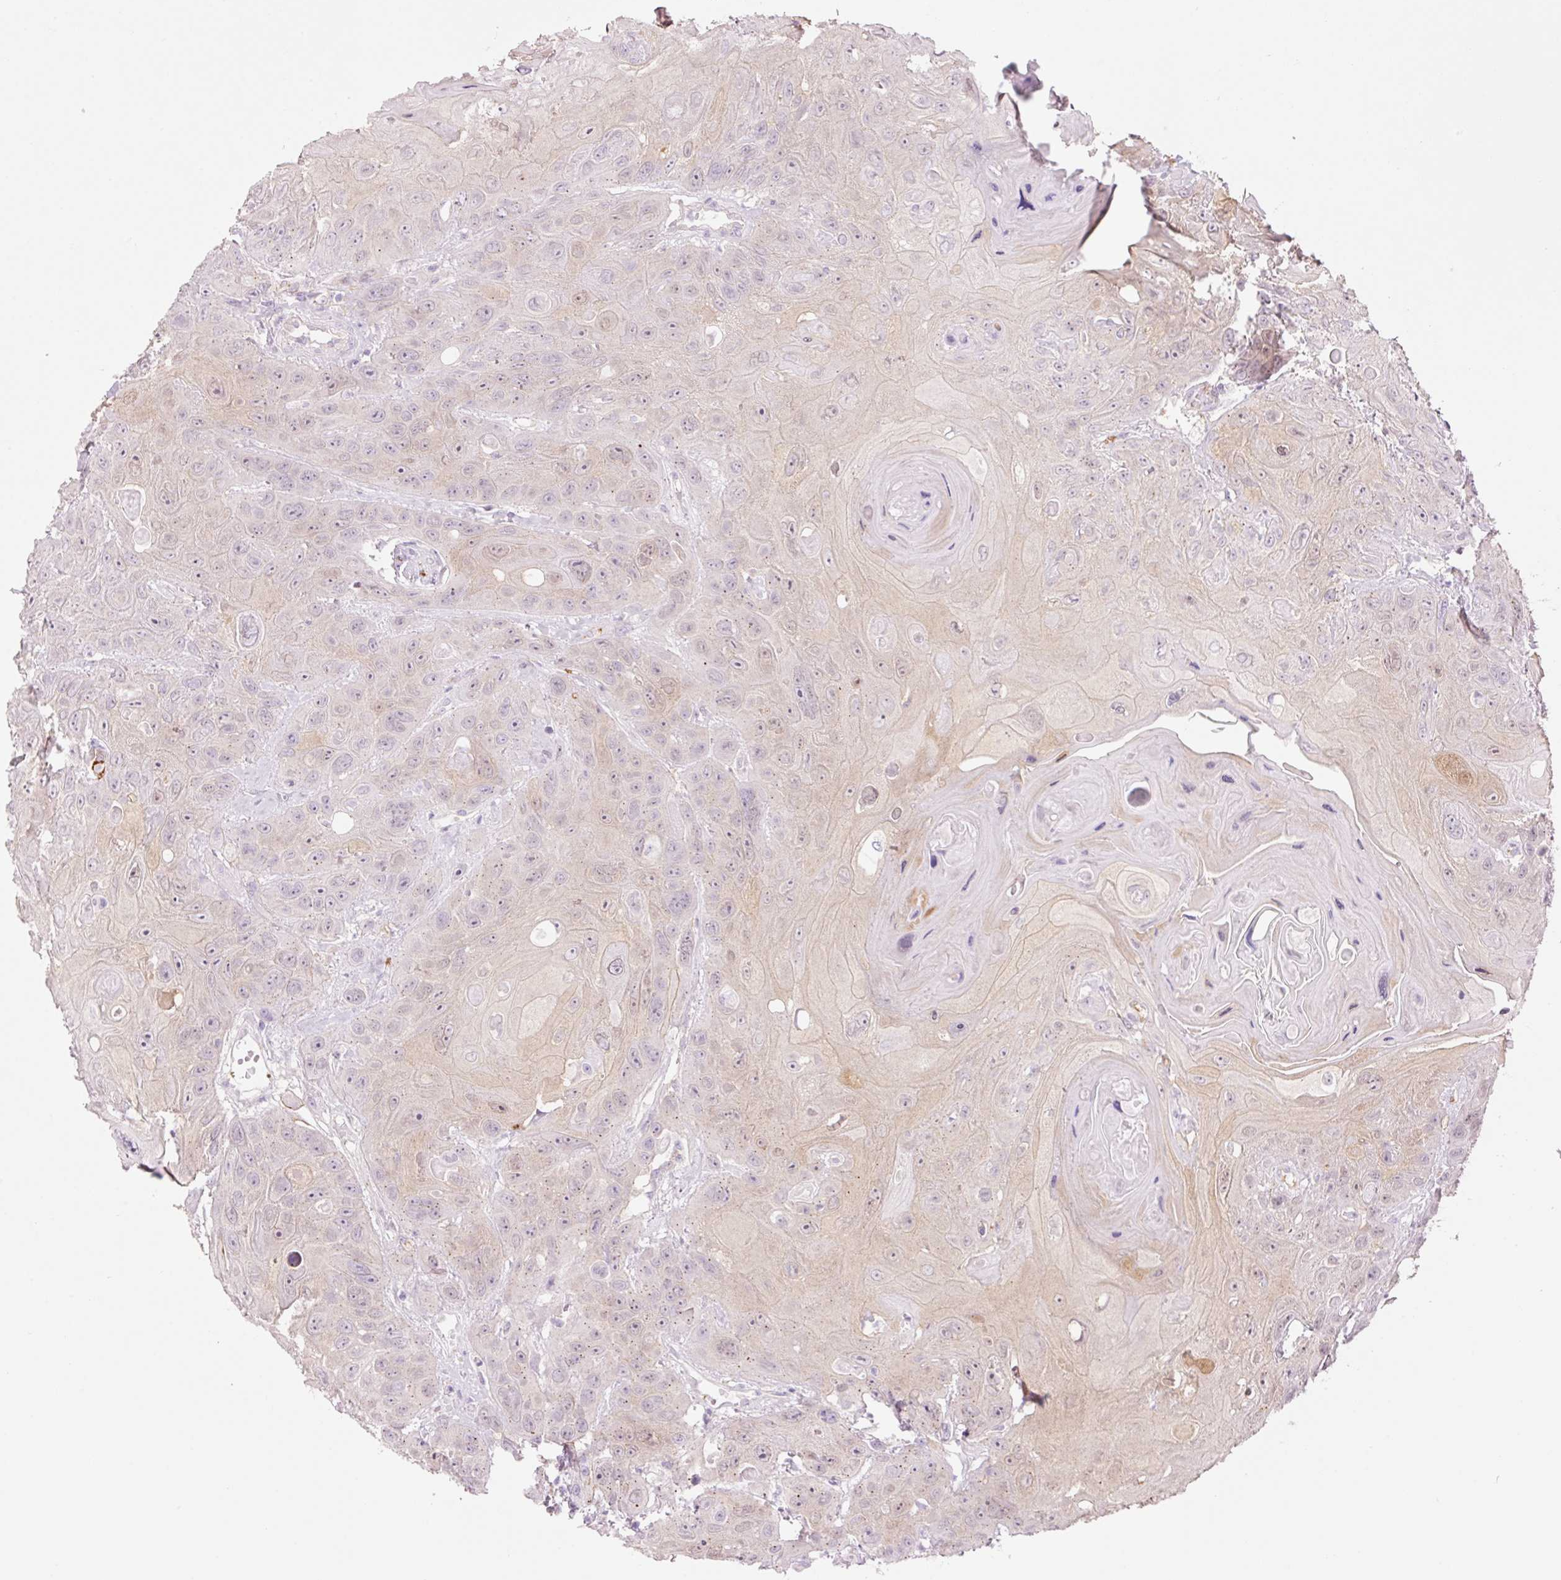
{"staining": {"intensity": "weak", "quantity": "<25%", "location": "cytoplasmic/membranous"}, "tissue": "head and neck cancer", "cell_type": "Tumor cells", "image_type": "cancer", "snomed": [{"axis": "morphology", "description": "Squamous cell carcinoma, NOS"}, {"axis": "topography", "description": "Head-Neck"}], "caption": "Immunohistochemical staining of squamous cell carcinoma (head and neck) displays no significant staining in tumor cells. (Stains: DAB immunohistochemistry (IHC) with hematoxylin counter stain, Microscopy: brightfield microscopy at high magnification).", "gene": "HSPA4L", "patient": {"sex": "female", "age": 59}}